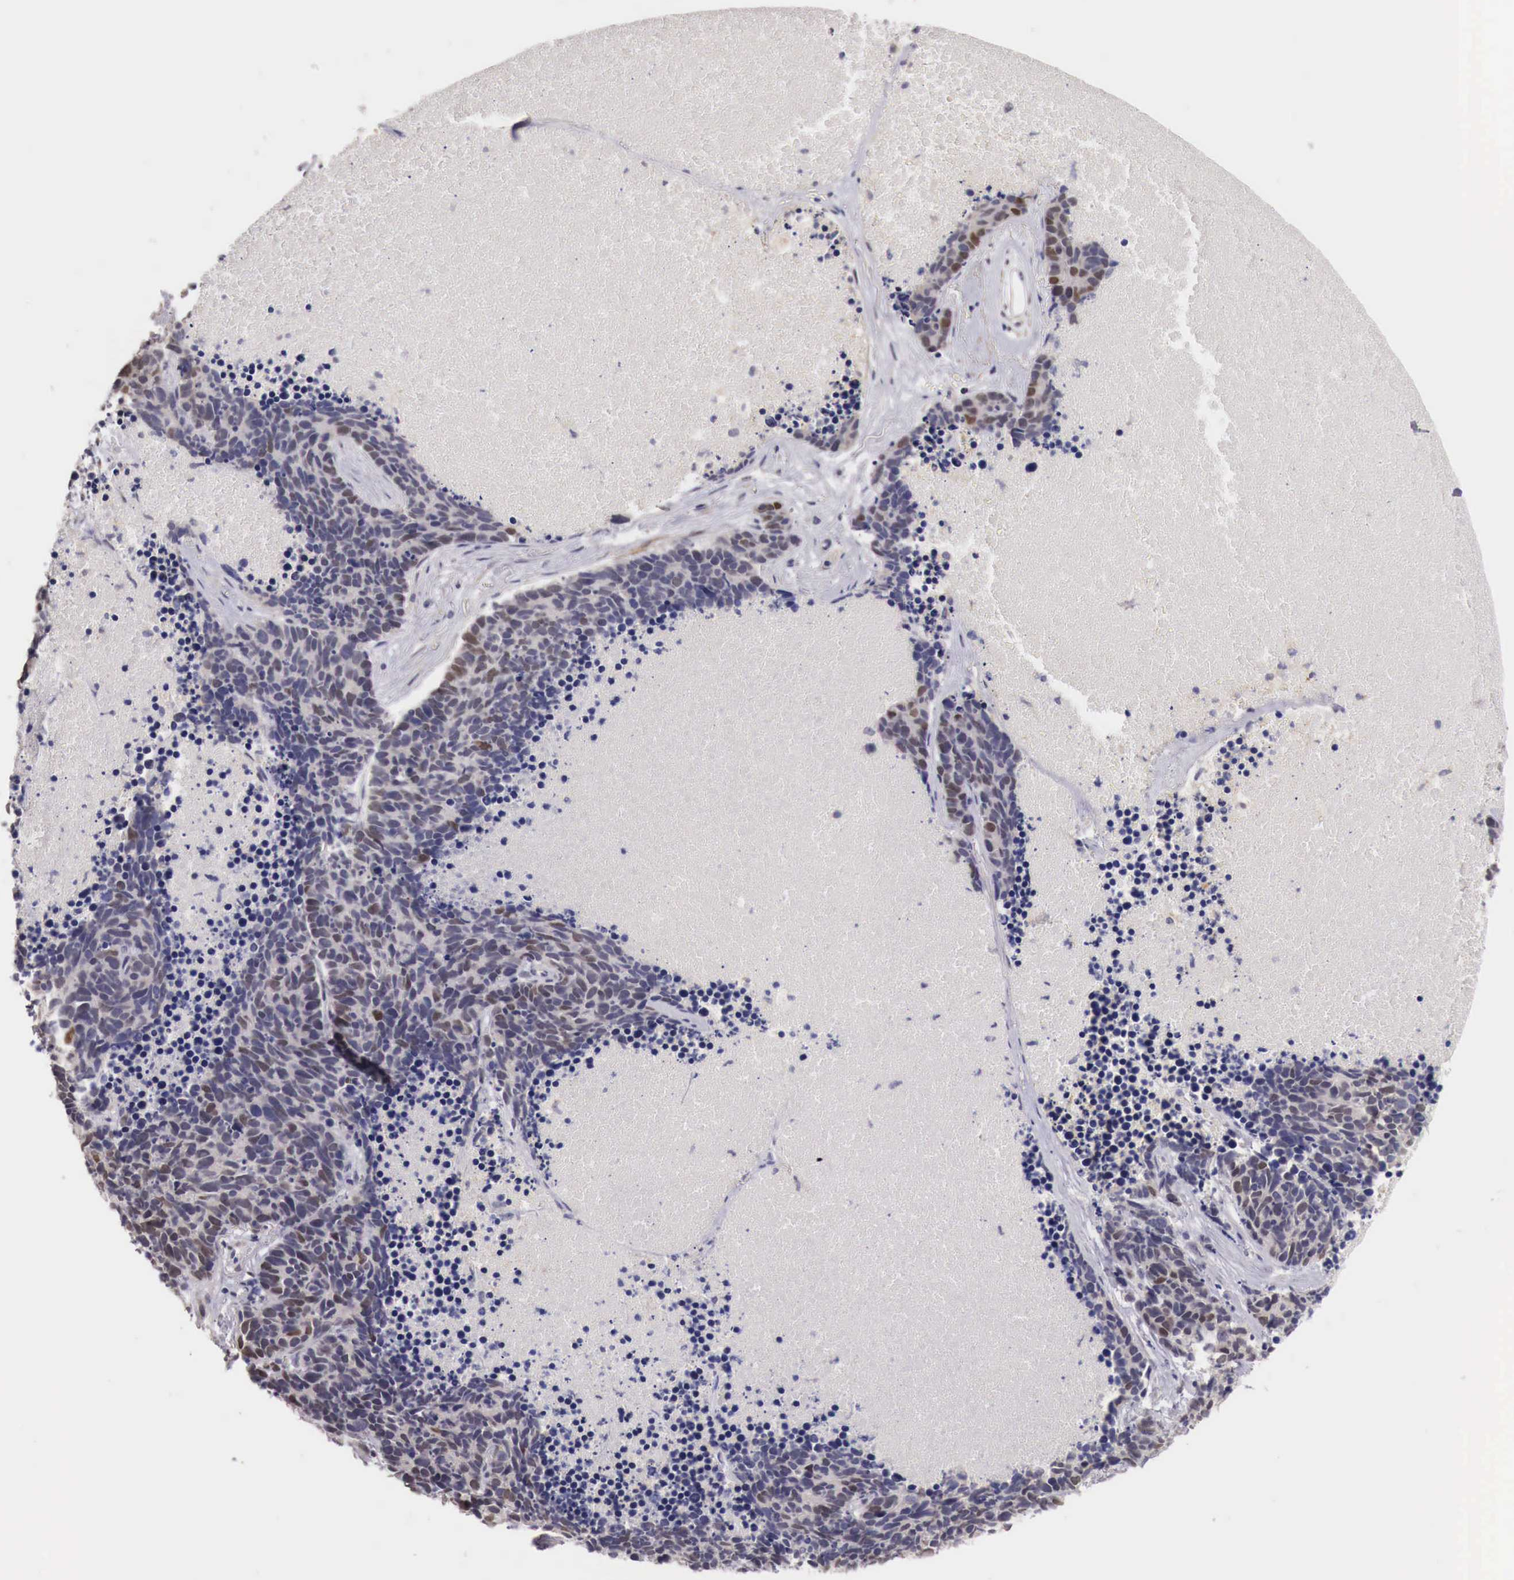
{"staining": {"intensity": "negative", "quantity": "none", "location": "none"}, "tissue": "lung cancer", "cell_type": "Tumor cells", "image_type": "cancer", "snomed": [{"axis": "morphology", "description": "Neoplasm, malignant, NOS"}, {"axis": "topography", "description": "Lung"}], "caption": "Micrograph shows no protein expression in tumor cells of lung cancer tissue. (Brightfield microscopy of DAB IHC at high magnification).", "gene": "ENOX2", "patient": {"sex": "female", "age": 75}}